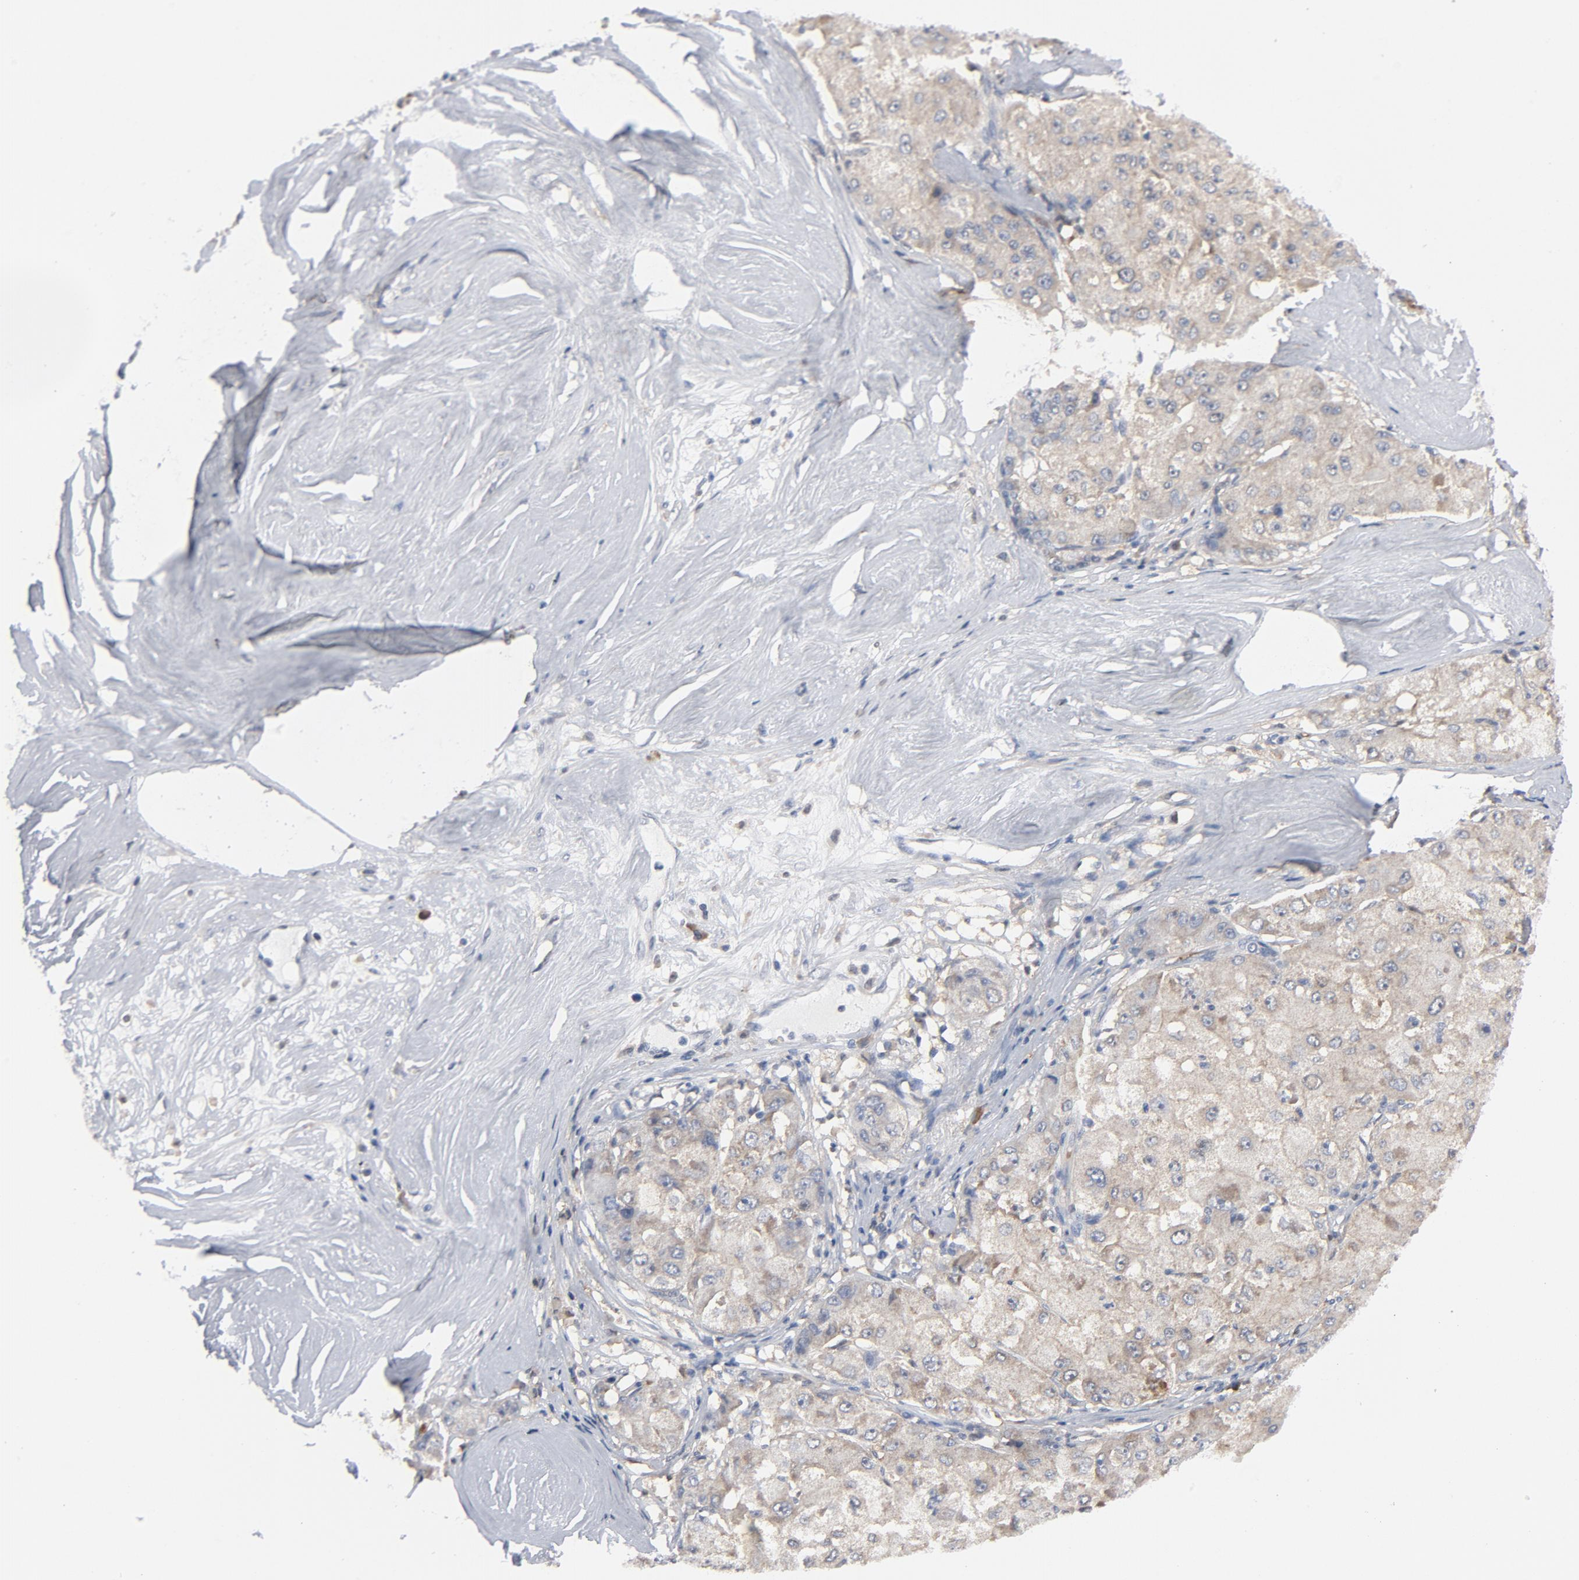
{"staining": {"intensity": "weak", "quantity": ">75%", "location": "cytoplasmic/membranous"}, "tissue": "liver cancer", "cell_type": "Tumor cells", "image_type": "cancer", "snomed": [{"axis": "morphology", "description": "Carcinoma, Hepatocellular, NOS"}, {"axis": "topography", "description": "Liver"}], "caption": "DAB immunohistochemical staining of liver cancer (hepatocellular carcinoma) exhibits weak cytoplasmic/membranous protein staining in about >75% of tumor cells. Nuclei are stained in blue.", "gene": "PRDX1", "patient": {"sex": "male", "age": 80}}